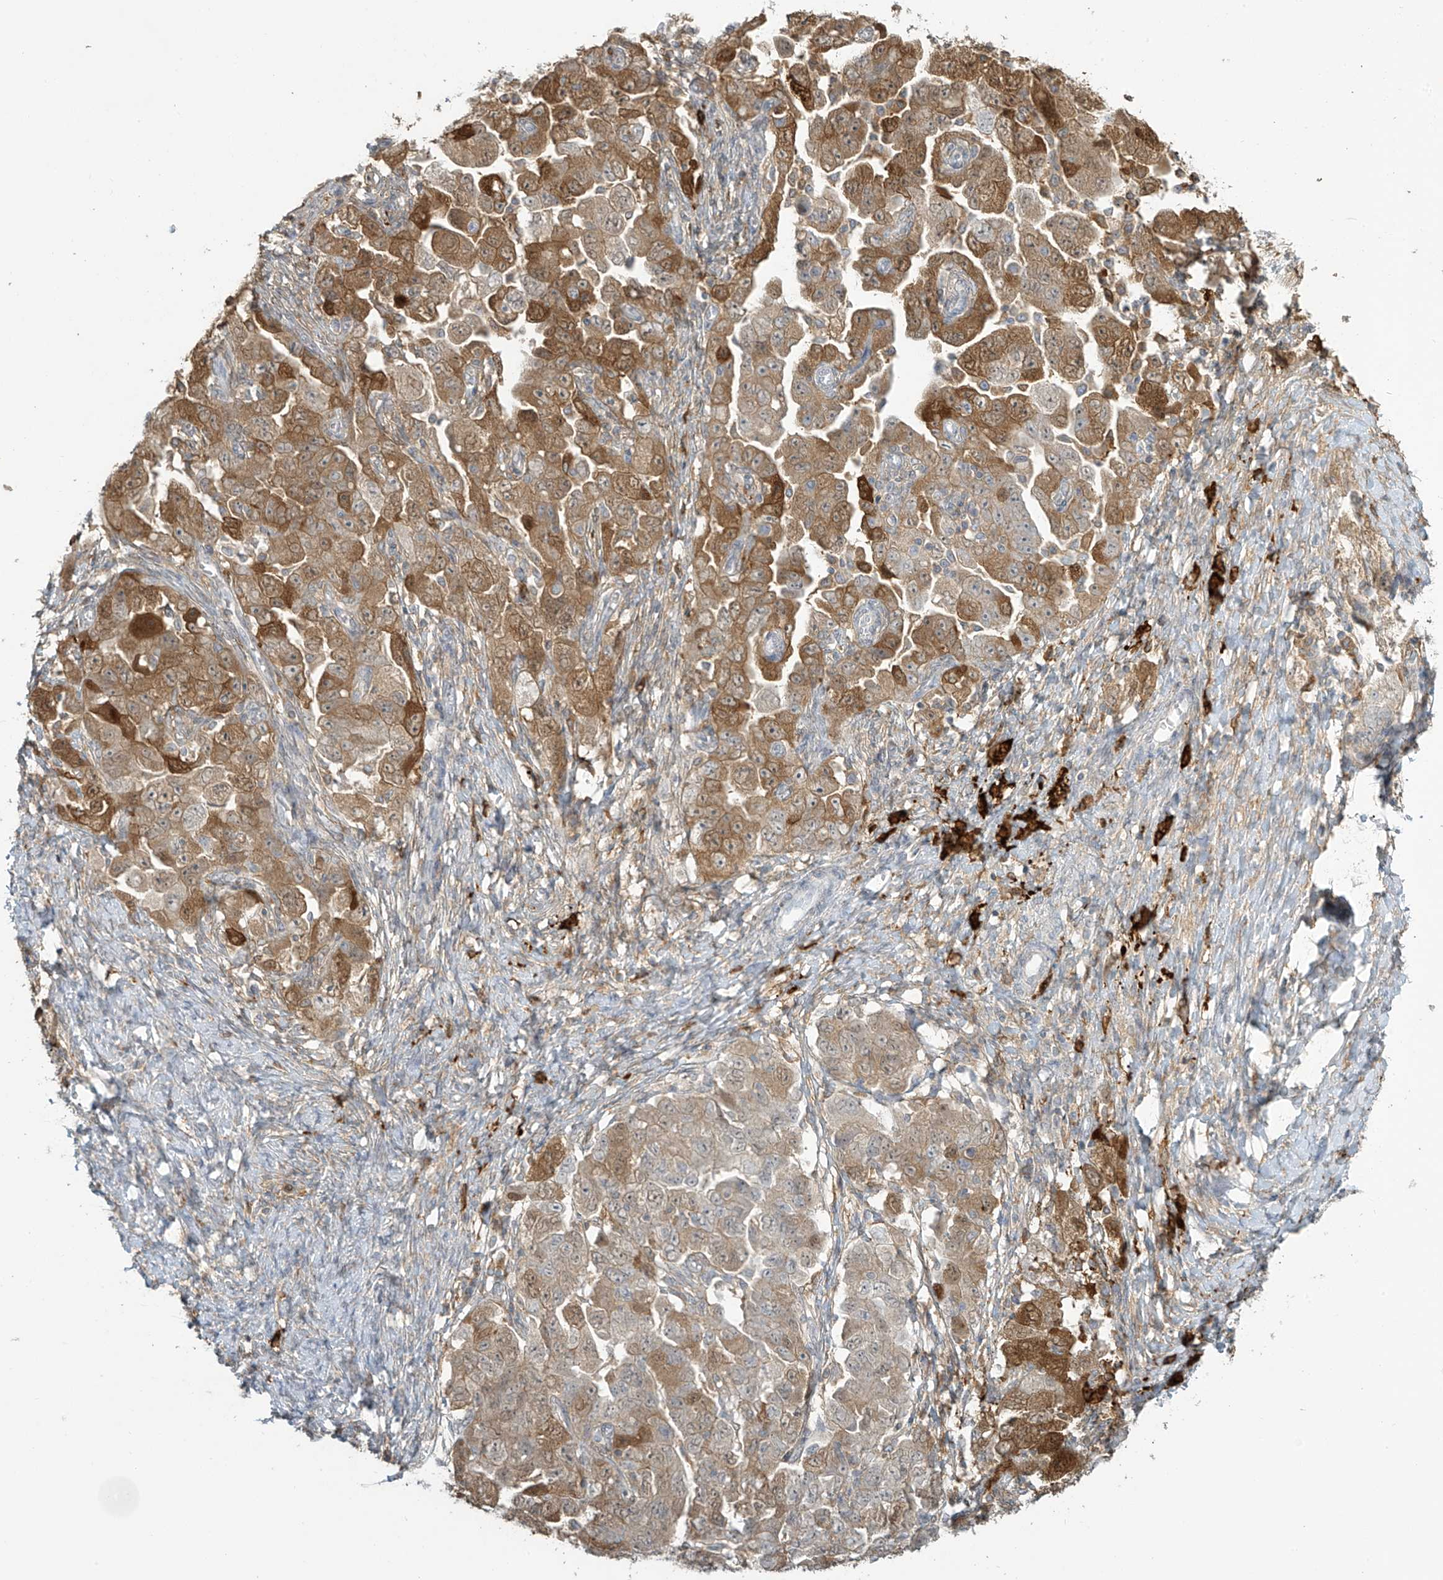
{"staining": {"intensity": "moderate", "quantity": ">75%", "location": "cytoplasmic/membranous"}, "tissue": "ovarian cancer", "cell_type": "Tumor cells", "image_type": "cancer", "snomed": [{"axis": "morphology", "description": "Carcinoma, NOS"}, {"axis": "morphology", "description": "Cystadenocarcinoma, serous, NOS"}, {"axis": "topography", "description": "Ovary"}], "caption": "A brown stain shows moderate cytoplasmic/membranous staining of a protein in human ovarian serous cystadenocarcinoma tumor cells.", "gene": "TAGAP", "patient": {"sex": "female", "age": 69}}